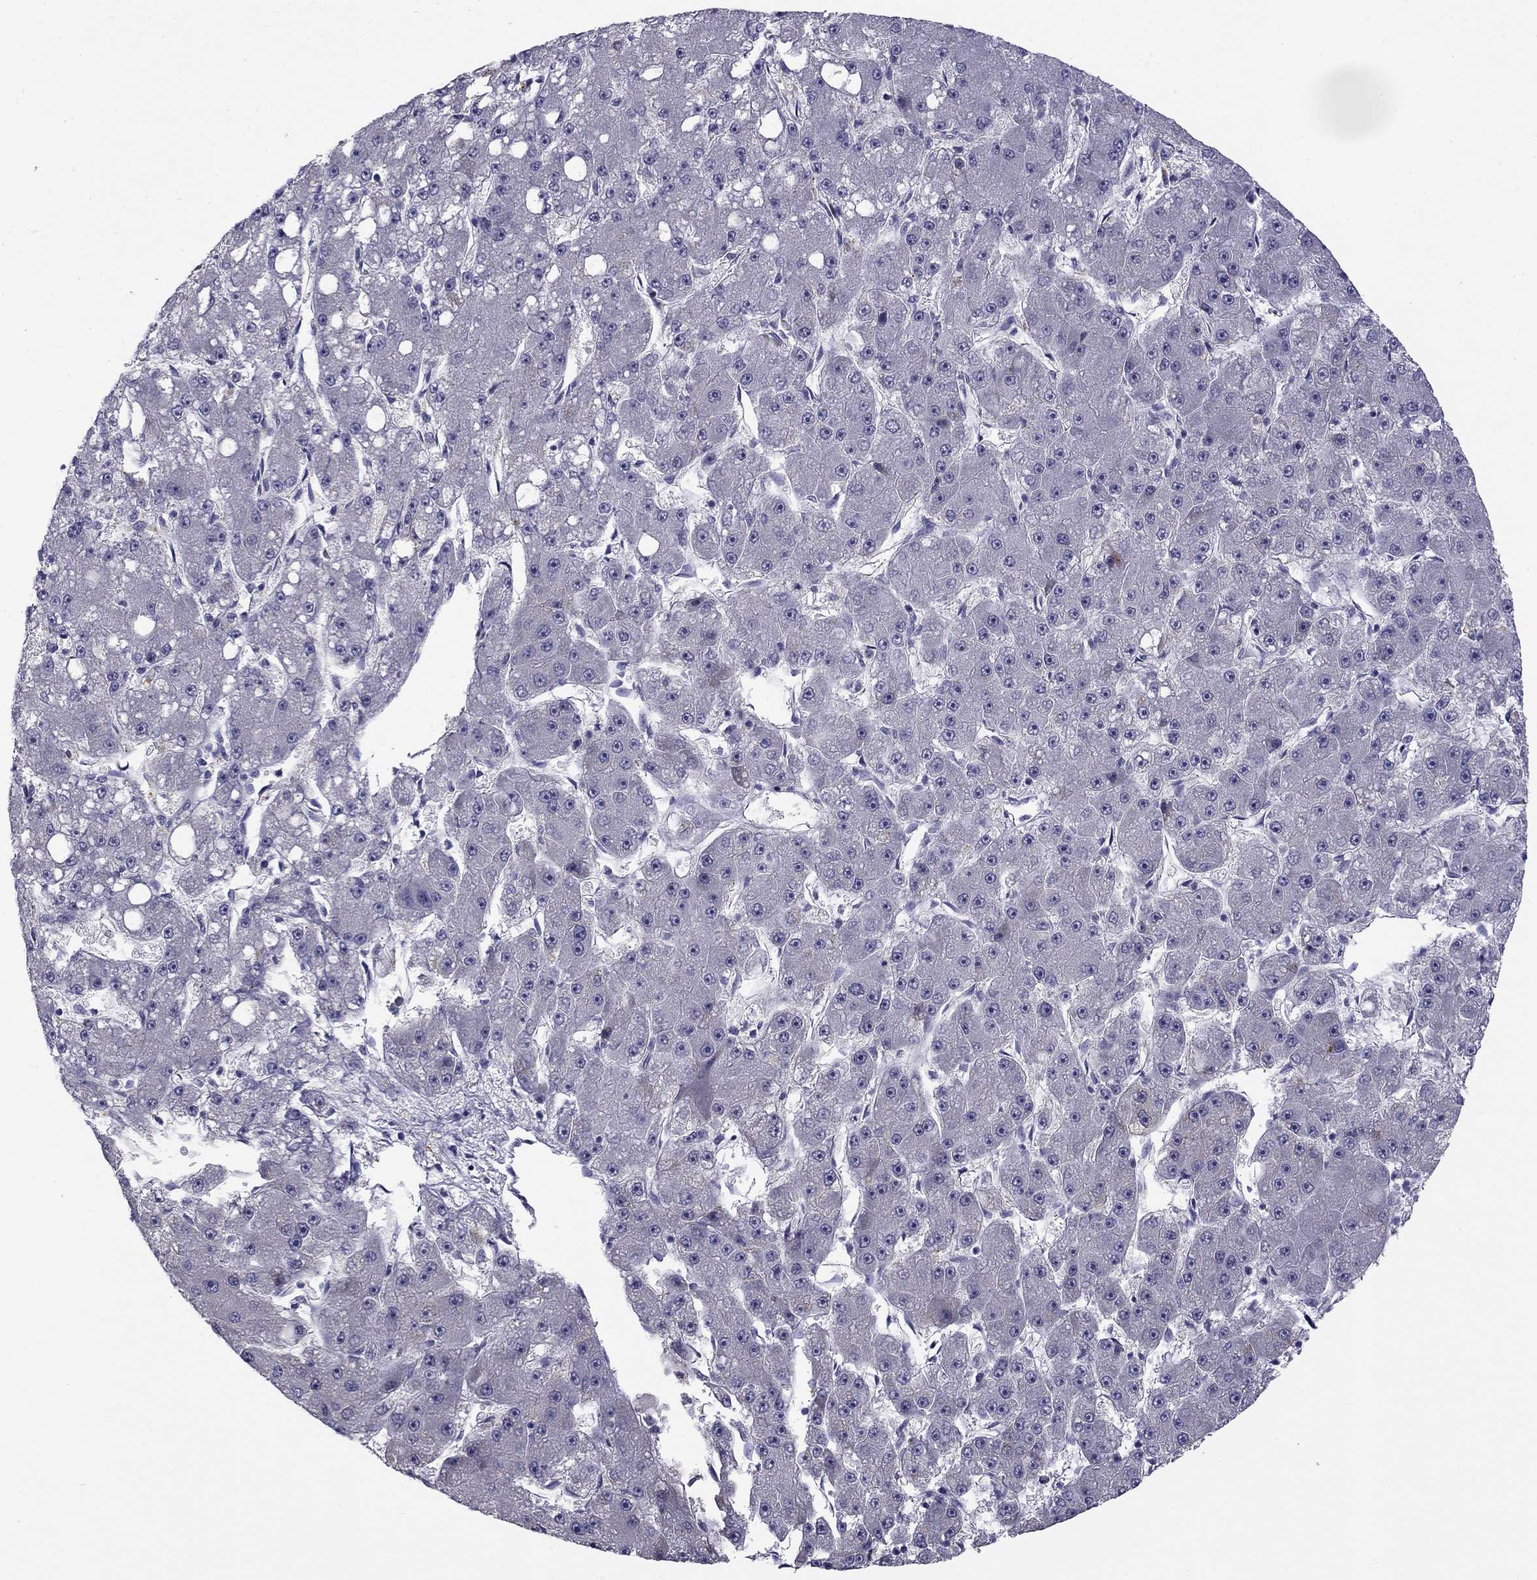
{"staining": {"intensity": "negative", "quantity": "none", "location": "none"}, "tissue": "liver cancer", "cell_type": "Tumor cells", "image_type": "cancer", "snomed": [{"axis": "morphology", "description": "Carcinoma, Hepatocellular, NOS"}, {"axis": "topography", "description": "Liver"}], "caption": "Immunohistochemistry of liver hepatocellular carcinoma demonstrates no staining in tumor cells. (Stains: DAB (3,3'-diaminobenzidine) immunohistochemistry (IHC) with hematoxylin counter stain, Microscopy: brightfield microscopy at high magnification).", "gene": "CLPSL2", "patient": {"sex": "male", "age": 67}}